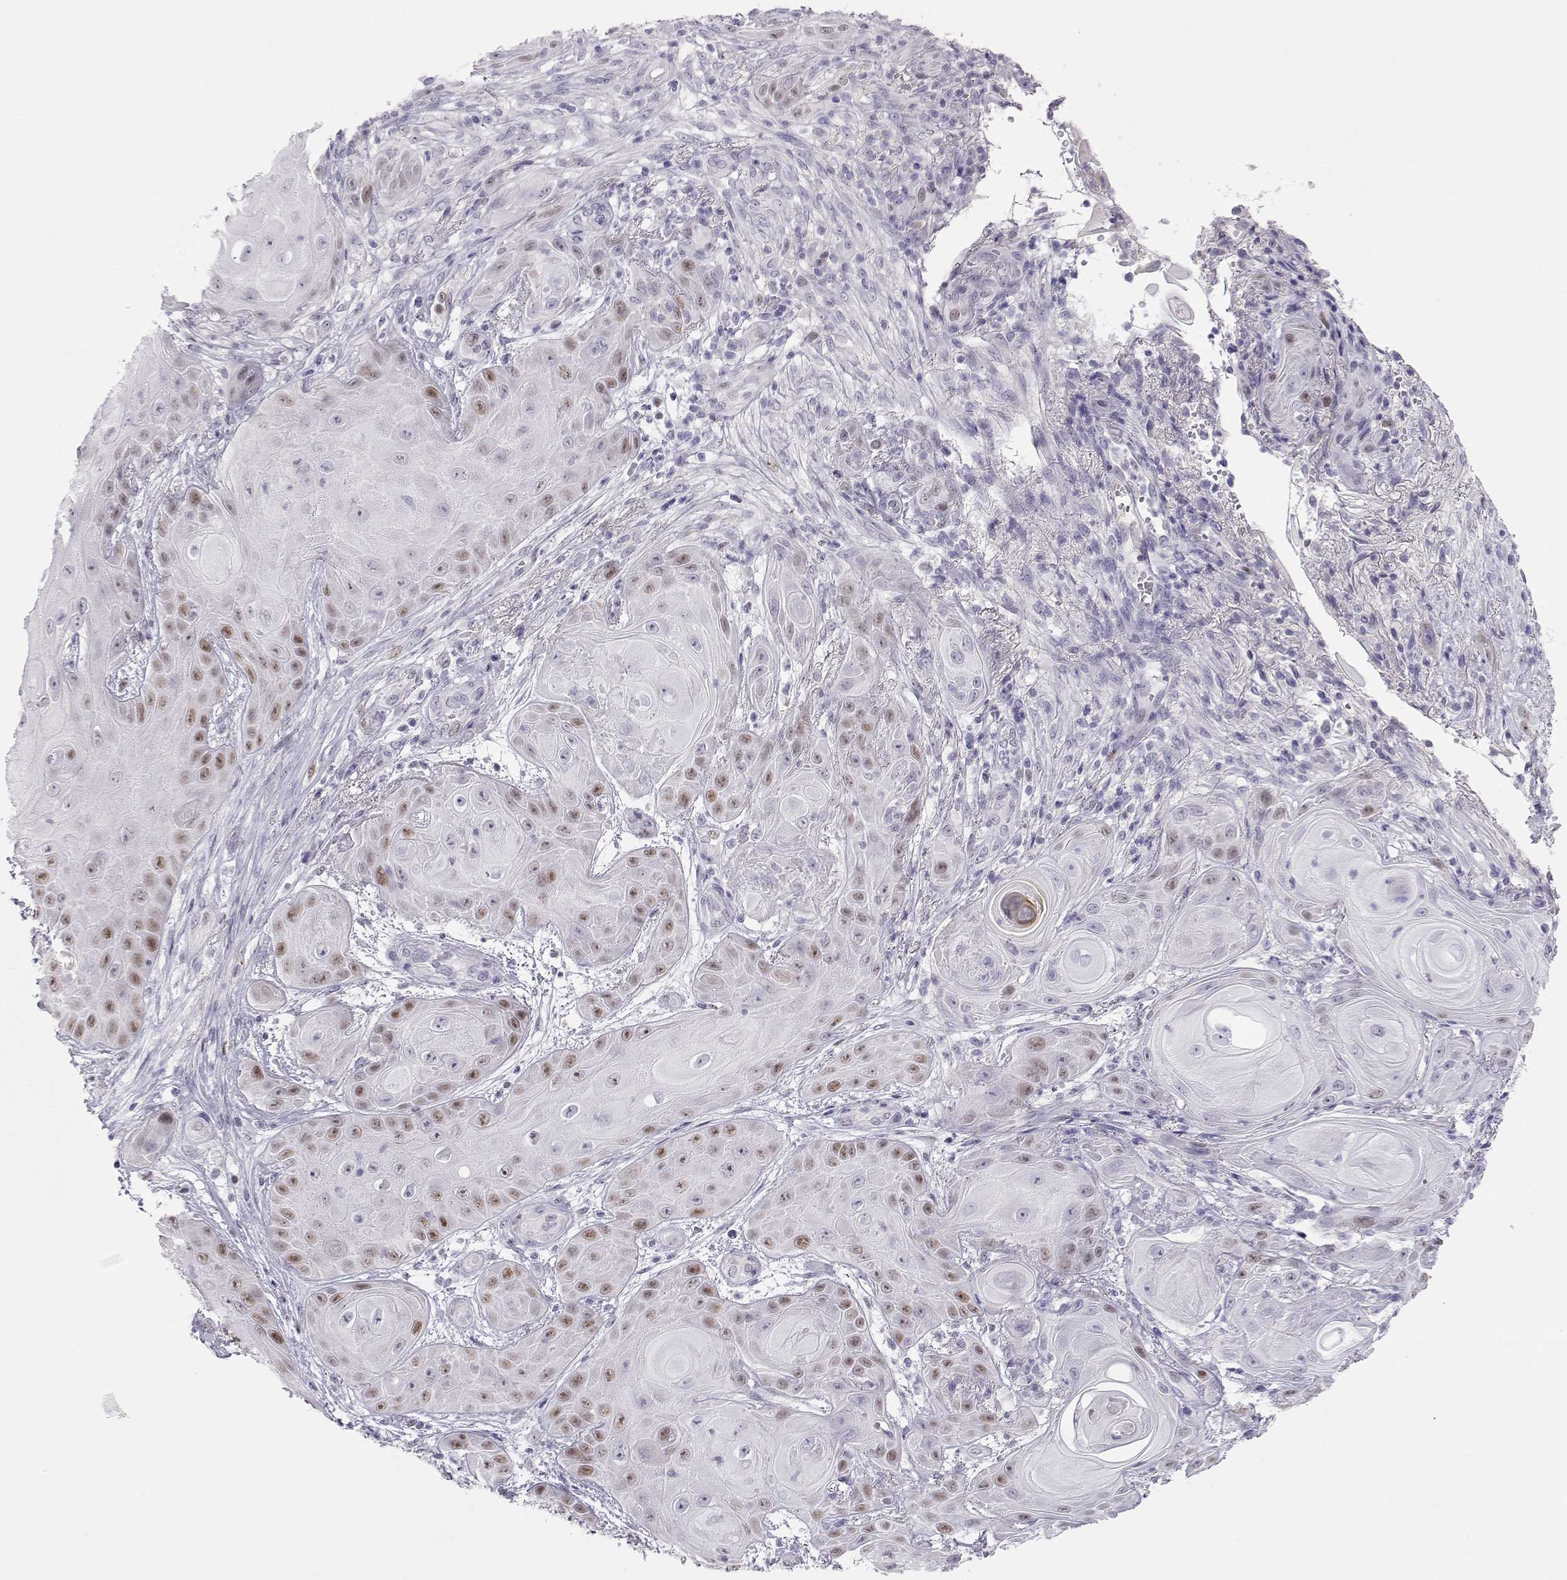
{"staining": {"intensity": "moderate", "quantity": "<25%", "location": "nuclear"}, "tissue": "skin cancer", "cell_type": "Tumor cells", "image_type": "cancer", "snomed": [{"axis": "morphology", "description": "Squamous cell carcinoma, NOS"}, {"axis": "topography", "description": "Skin"}], "caption": "Immunohistochemical staining of human skin cancer shows low levels of moderate nuclear positivity in approximately <25% of tumor cells. The protein is stained brown, and the nuclei are stained in blue (DAB IHC with brightfield microscopy, high magnification).", "gene": "OPN5", "patient": {"sex": "male", "age": 62}}